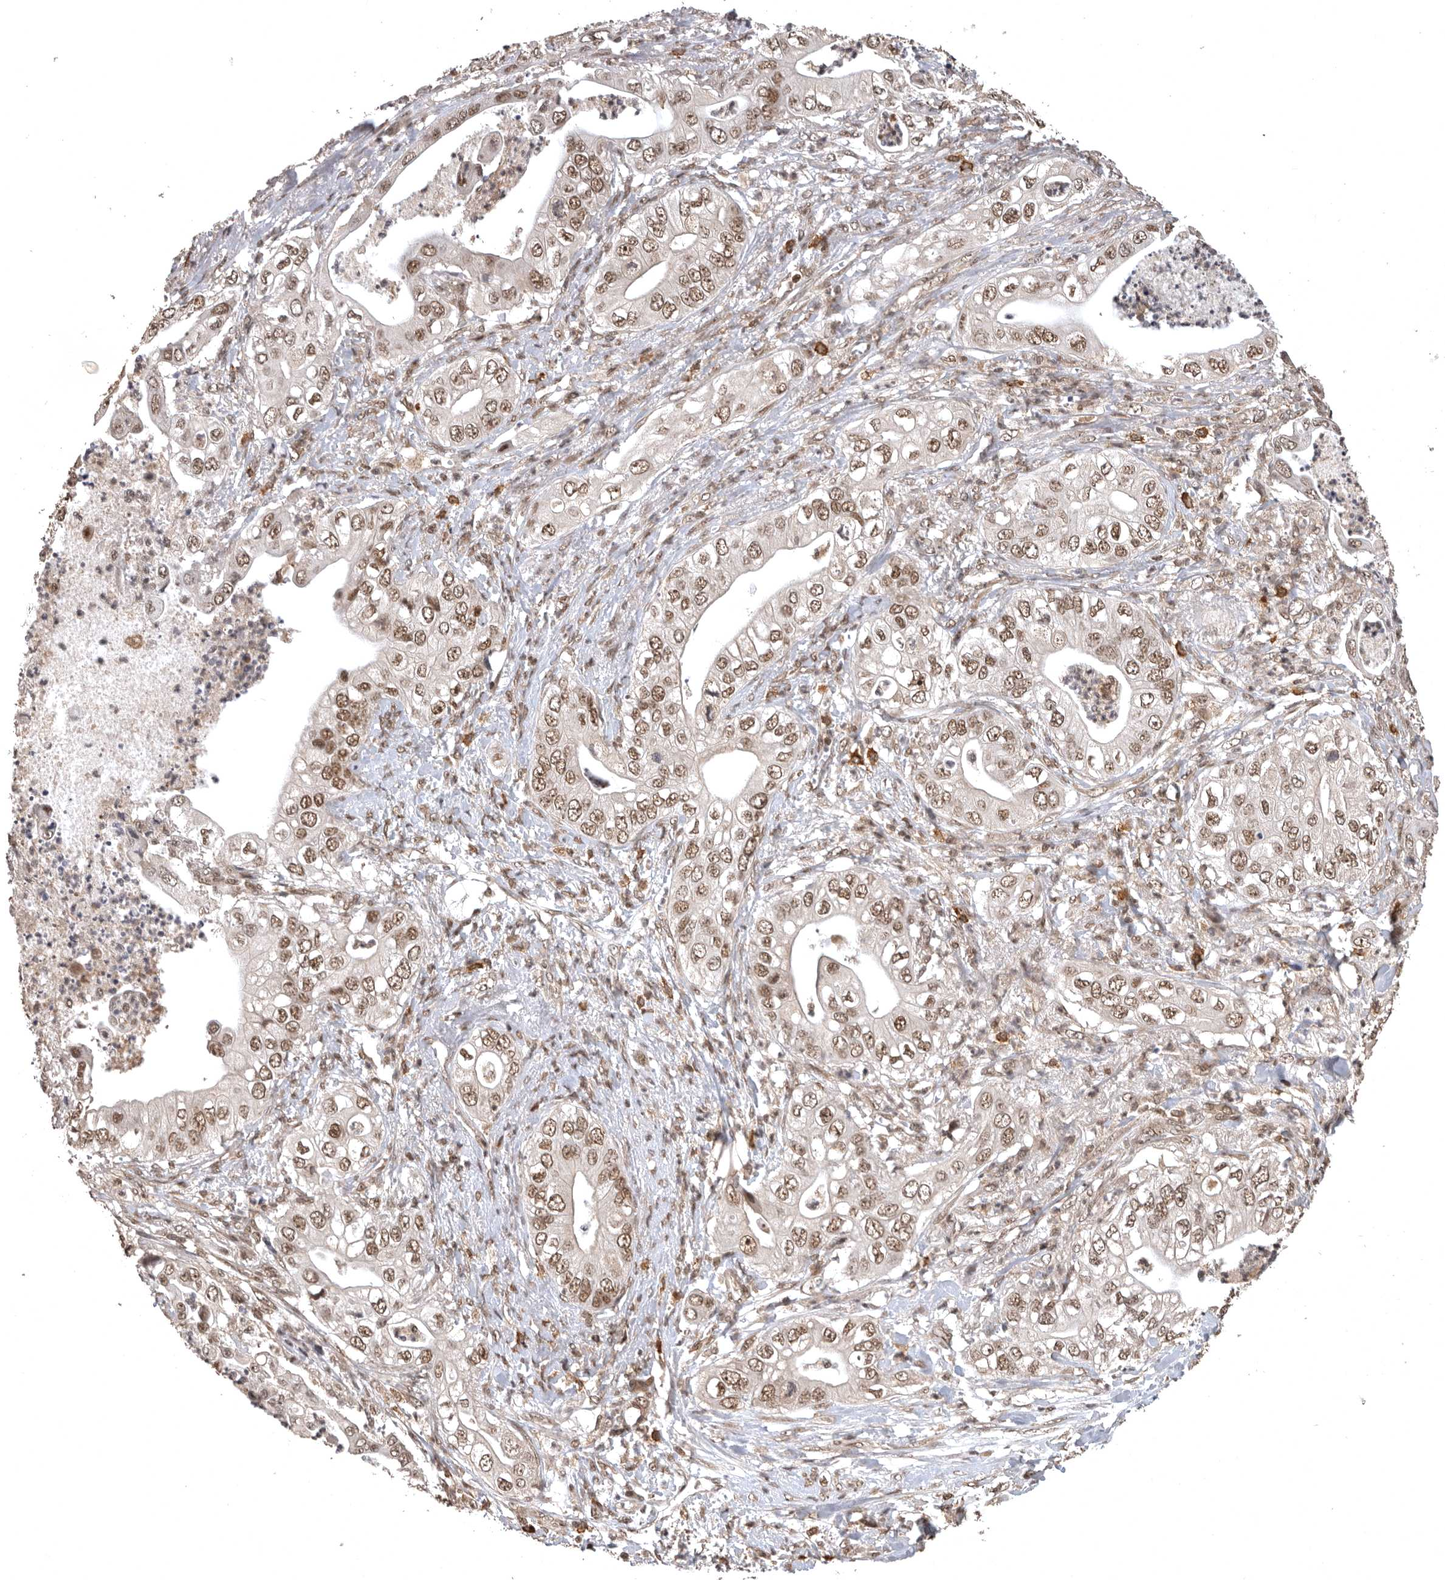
{"staining": {"intensity": "moderate", "quantity": ">75%", "location": "nuclear"}, "tissue": "pancreatic cancer", "cell_type": "Tumor cells", "image_type": "cancer", "snomed": [{"axis": "morphology", "description": "Adenocarcinoma, NOS"}, {"axis": "topography", "description": "Pancreas"}], "caption": "Pancreatic cancer (adenocarcinoma) stained with DAB (3,3'-diaminobenzidine) immunohistochemistry shows medium levels of moderate nuclear positivity in approximately >75% of tumor cells.", "gene": "CBLL1", "patient": {"sex": "female", "age": 78}}